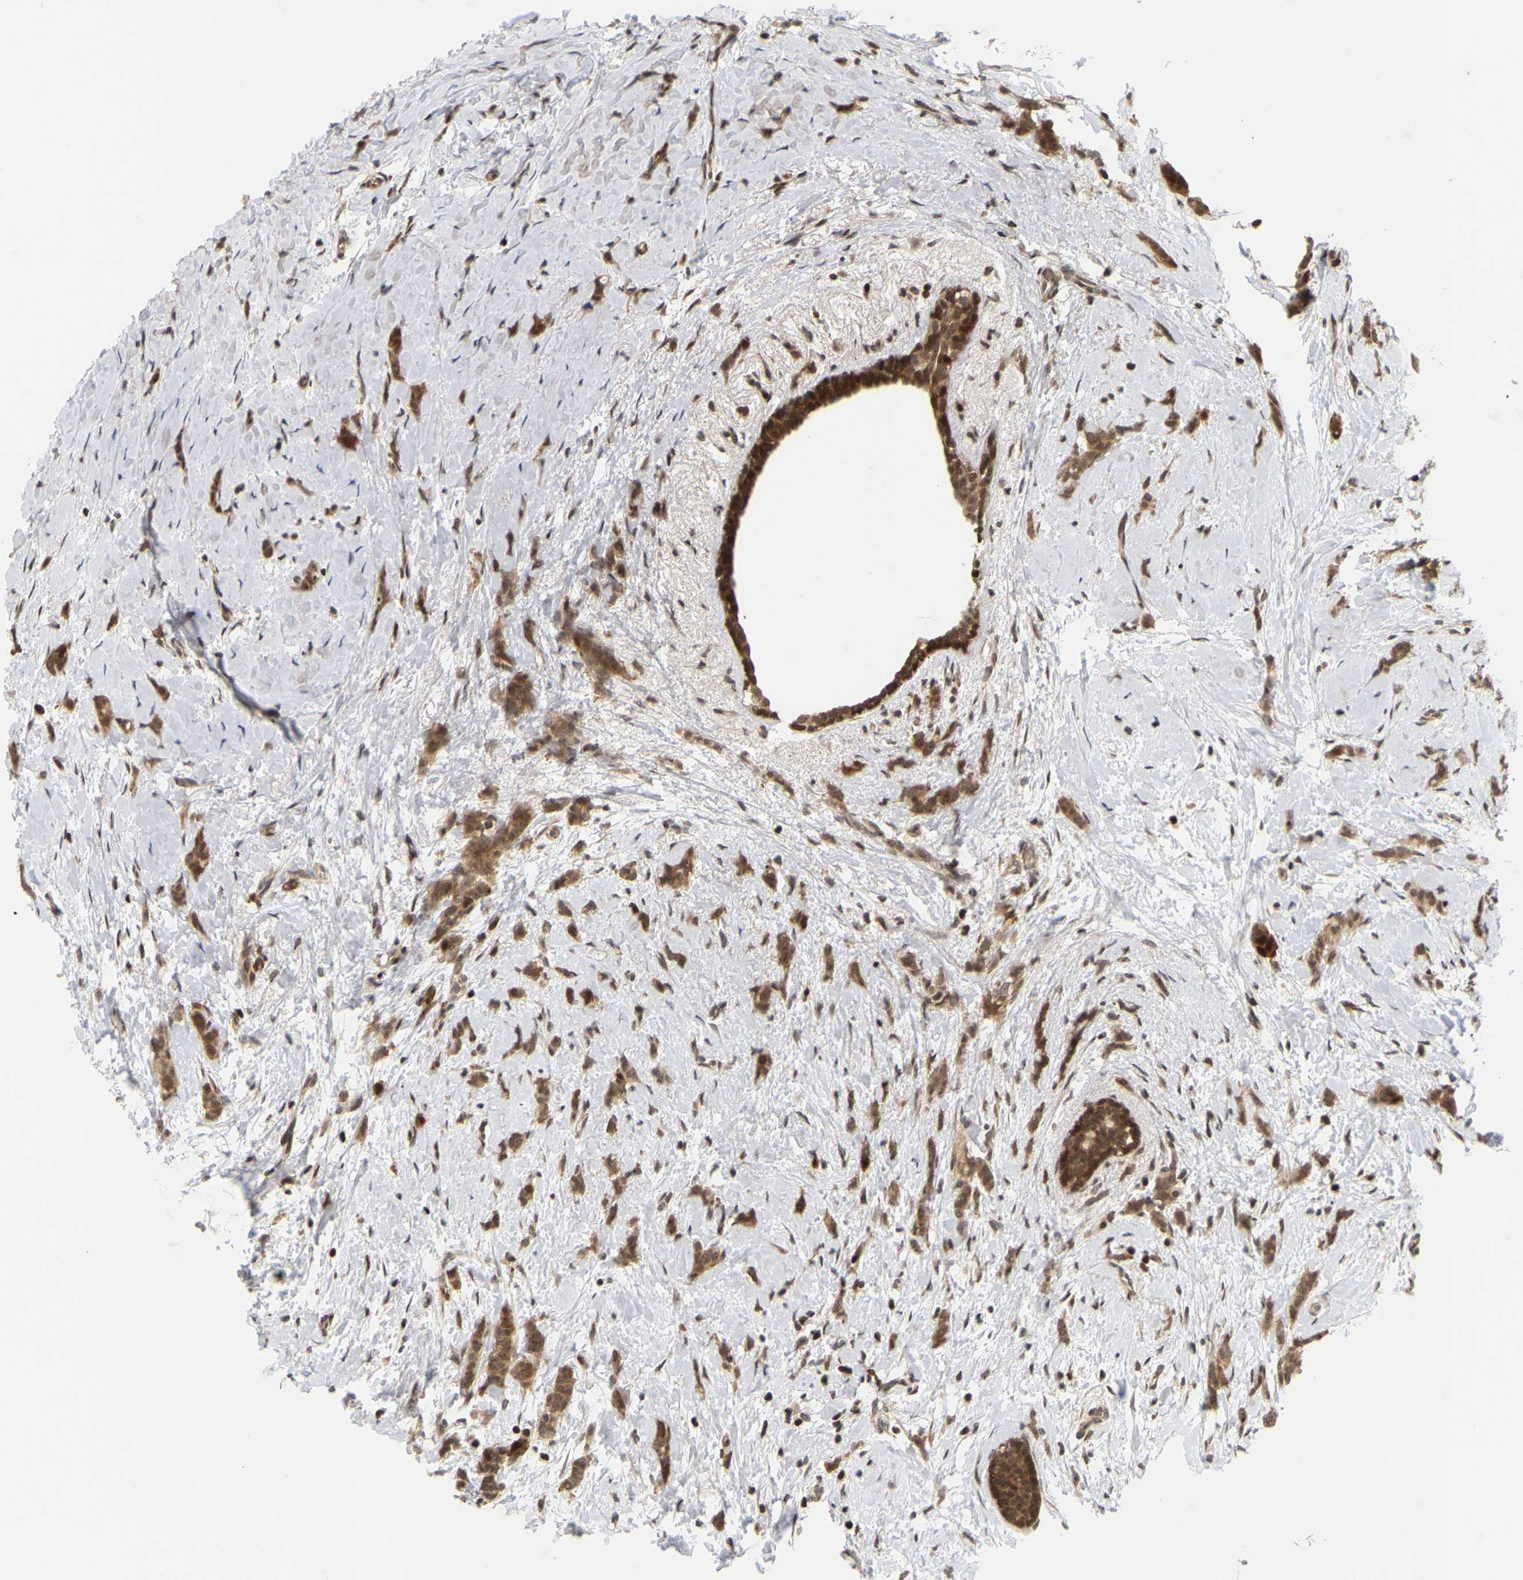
{"staining": {"intensity": "moderate", "quantity": ">75%", "location": "cytoplasmic/membranous"}, "tissue": "breast cancer", "cell_type": "Tumor cells", "image_type": "cancer", "snomed": [{"axis": "morphology", "description": "Lobular carcinoma, in situ"}, {"axis": "morphology", "description": "Lobular carcinoma"}, {"axis": "topography", "description": "Breast"}], "caption": "The histopathology image exhibits a brown stain indicating the presence of a protein in the cytoplasmic/membranous of tumor cells in breast cancer. The protein of interest is shown in brown color, while the nuclei are stained blue.", "gene": "NFE2L2", "patient": {"sex": "female", "age": 41}}